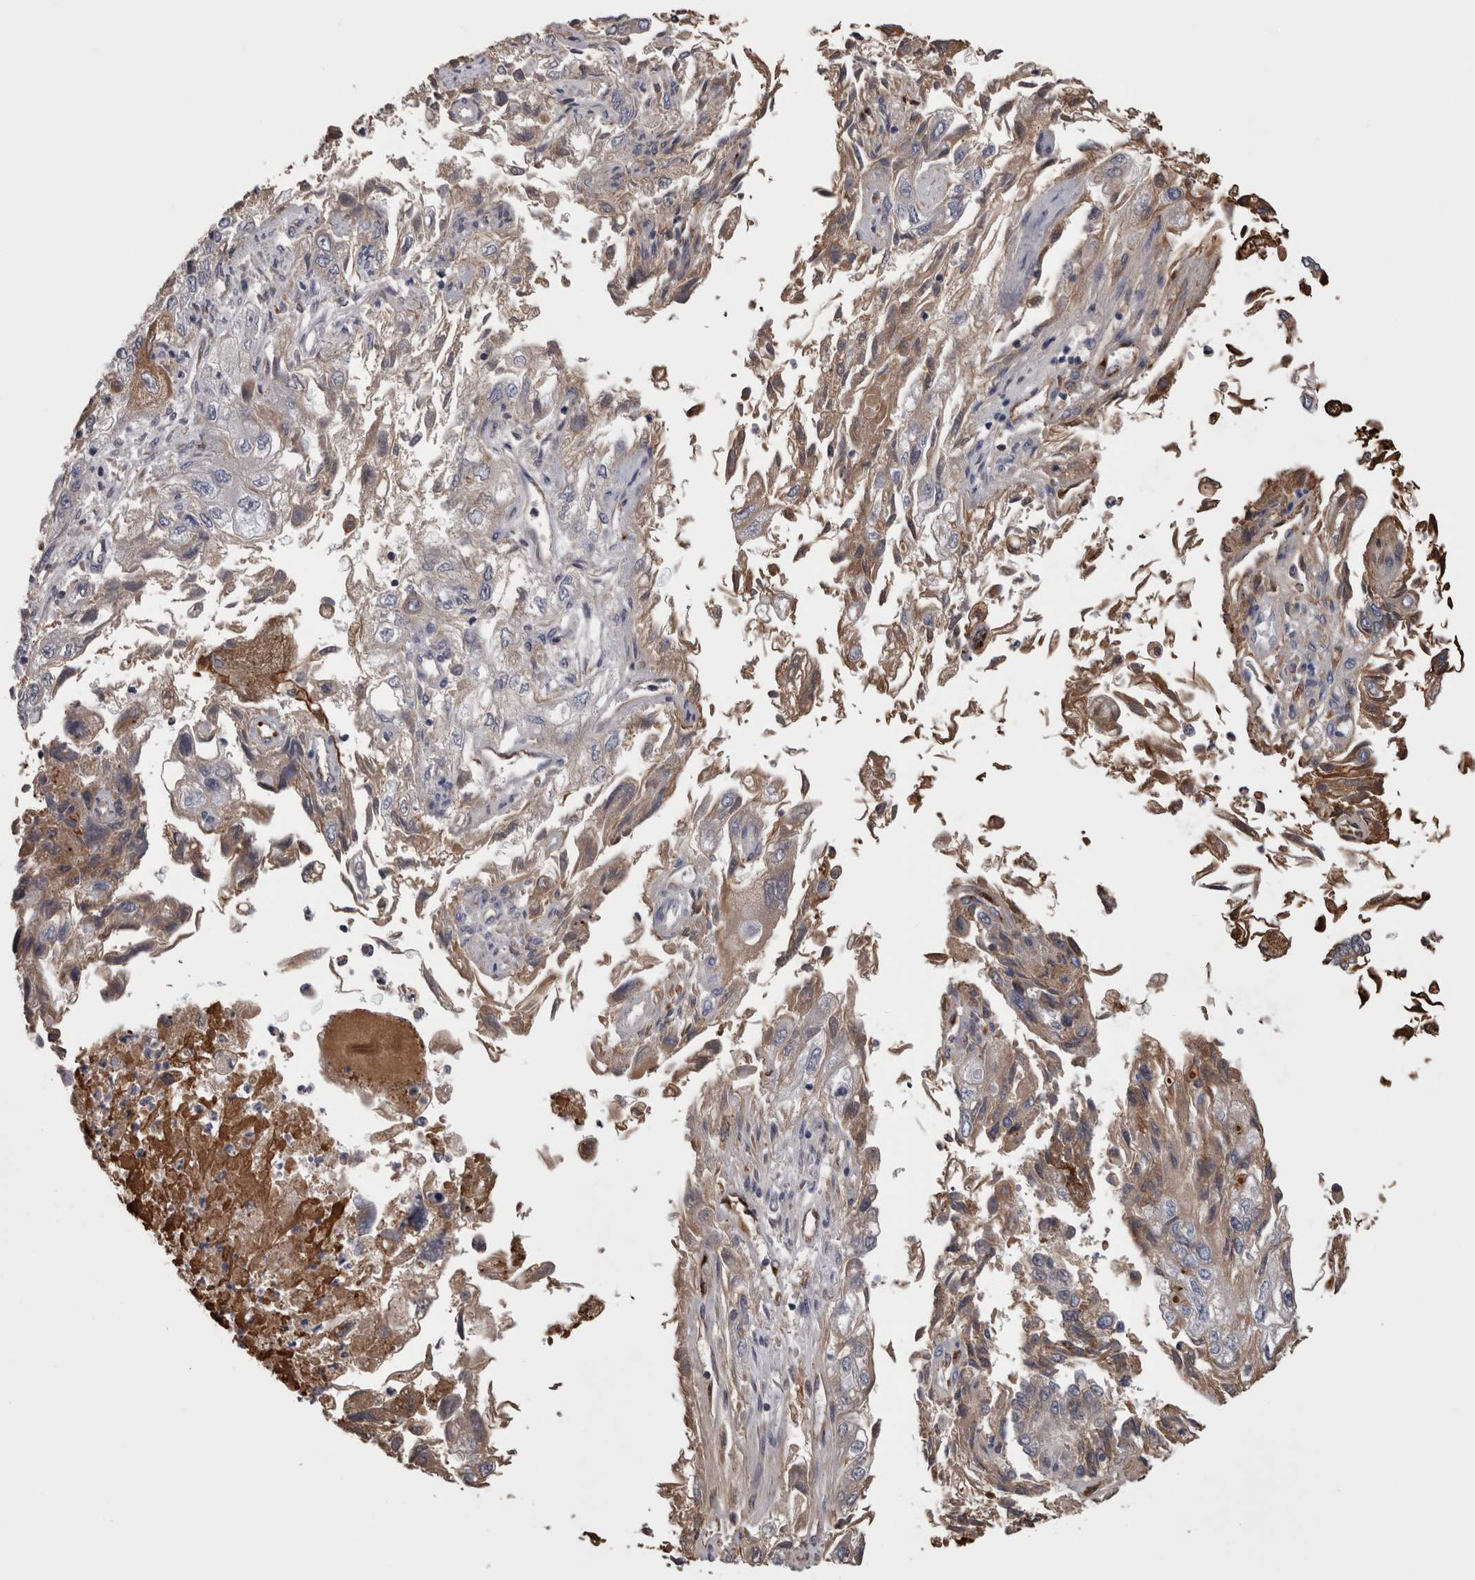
{"staining": {"intensity": "negative", "quantity": "none", "location": "none"}, "tissue": "endometrial cancer", "cell_type": "Tumor cells", "image_type": "cancer", "snomed": [{"axis": "morphology", "description": "Adenocarcinoma, NOS"}, {"axis": "topography", "description": "Endometrium"}], "caption": "Human endometrial adenocarcinoma stained for a protein using immunohistochemistry (IHC) demonstrates no staining in tumor cells.", "gene": "STC1", "patient": {"sex": "female", "age": 49}}